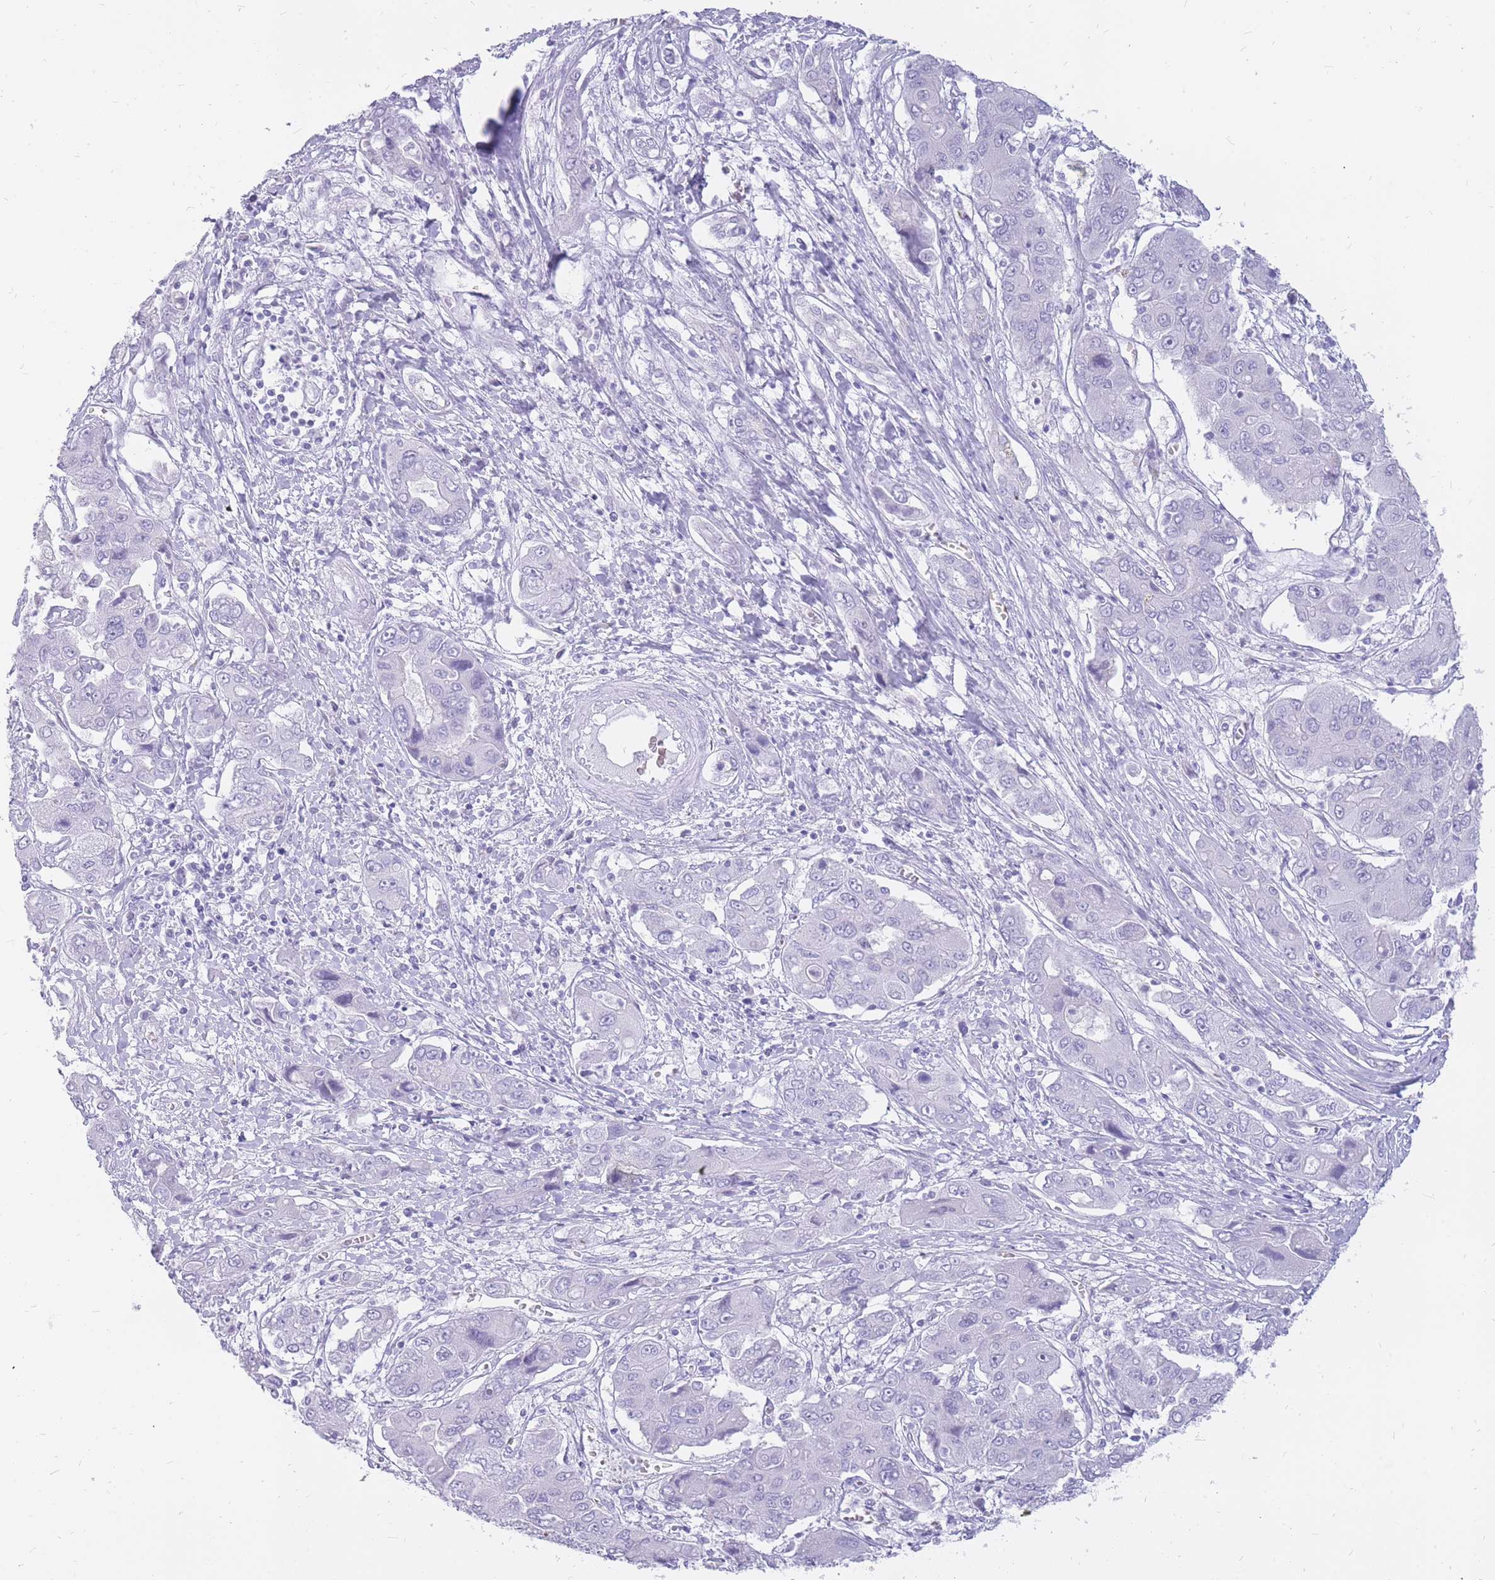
{"staining": {"intensity": "negative", "quantity": "none", "location": "none"}, "tissue": "liver cancer", "cell_type": "Tumor cells", "image_type": "cancer", "snomed": [{"axis": "morphology", "description": "Cholangiocarcinoma"}, {"axis": "topography", "description": "Liver"}], "caption": "Tumor cells show no significant expression in liver cancer (cholangiocarcinoma). Brightfield microscopy of immunohistochemistry (IHC) stained with DAB (3,3'-diaminobenzidine) (brown) and hematoxylin (blue), captured at high magnification.", "gene": "INS", "patient": {"sex": "male", "age": 67}}